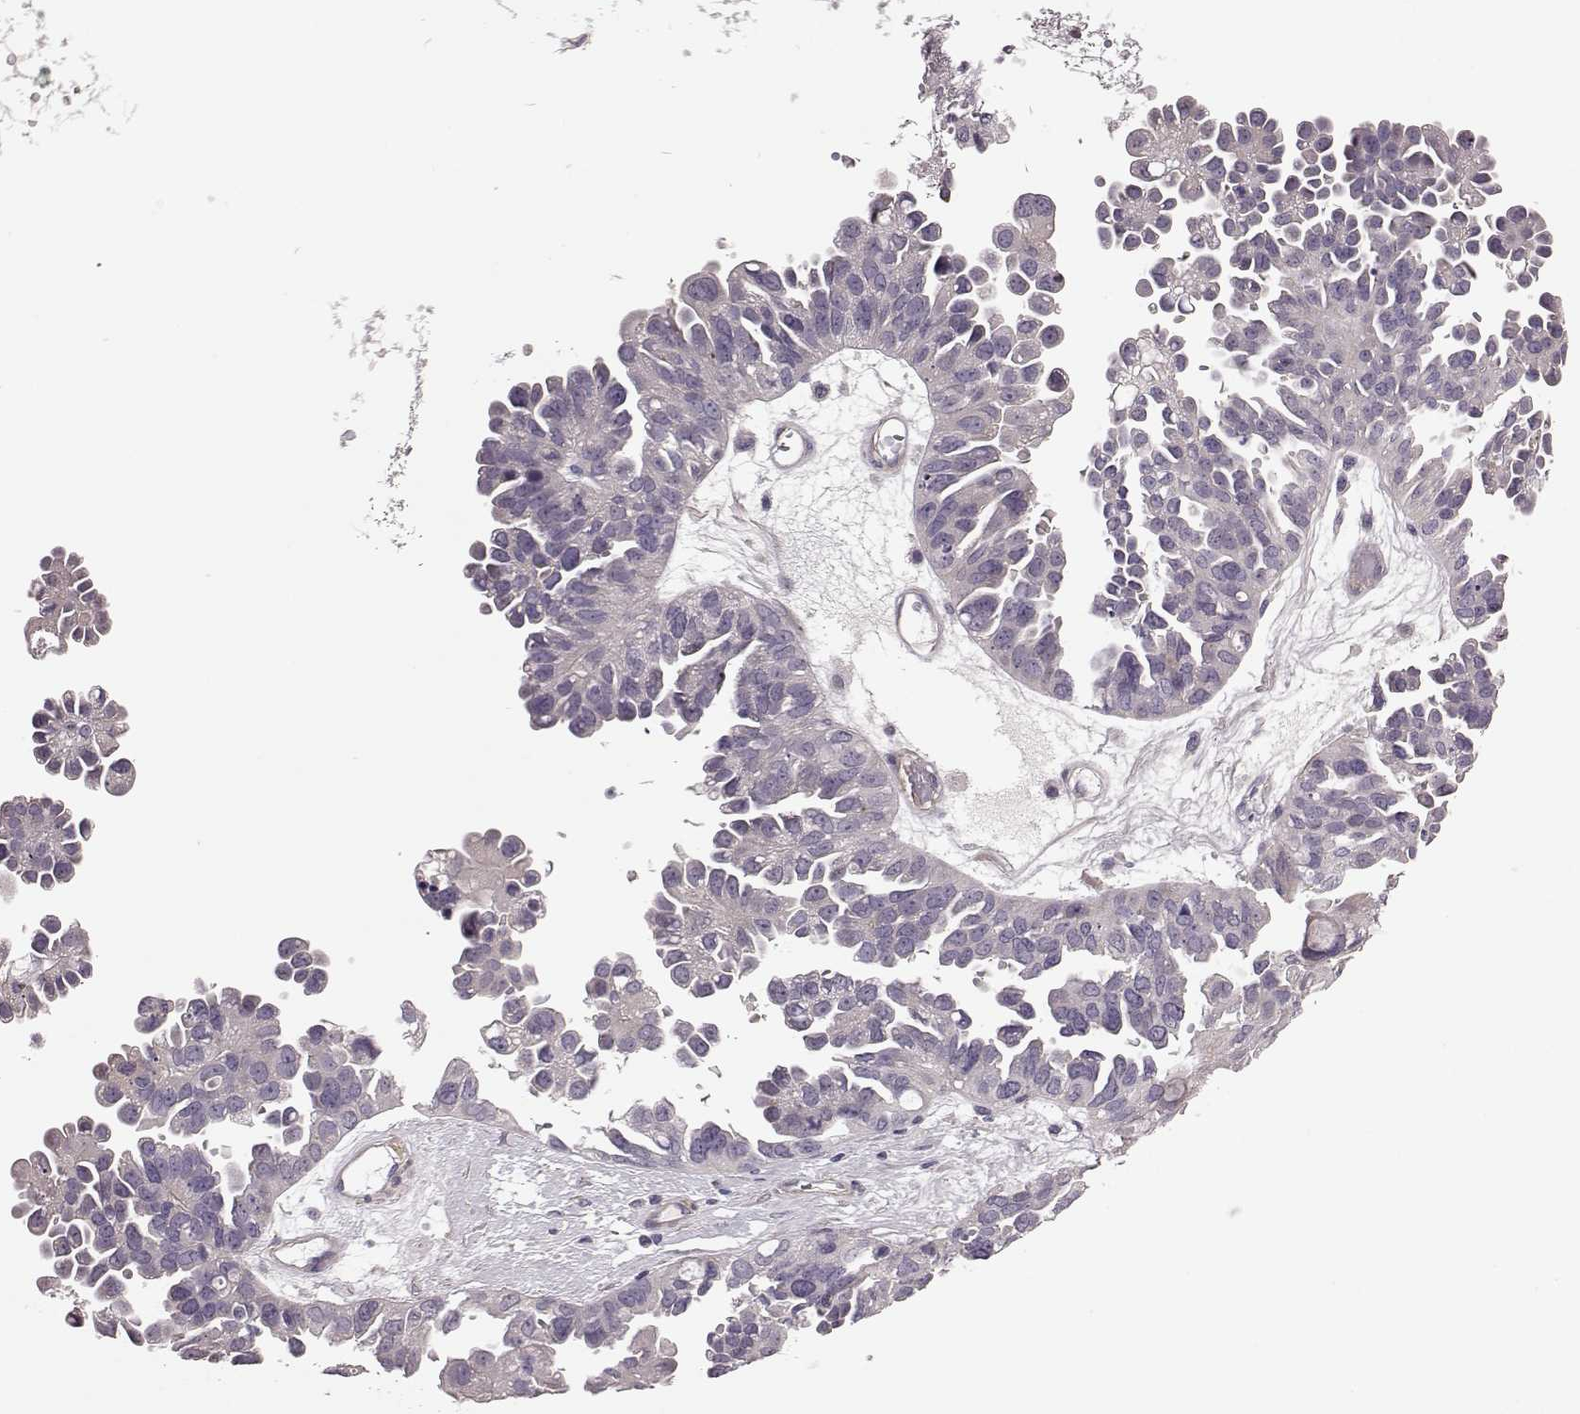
{"staining": {"intensity": "negative", "quantity": "none", "location": "none"}, "tissue": "ovarian cancer", "cell_type": "Tumor cells", "image_type": "cancer", "snomed": [{"axis": "morphology", "description": "Cystadenocarcinoma, serous, NOS"}, {"axis": "topography", "description": "Ovary"}], "caption": "Human ovarian cancer (serous cystadenocarcinoma) stained for a protein using immunohistochemistry (IHC) shows no positivity in tumor cells.", "gene": "GRK1", "patient": {"sex": "female", "age": 53}}